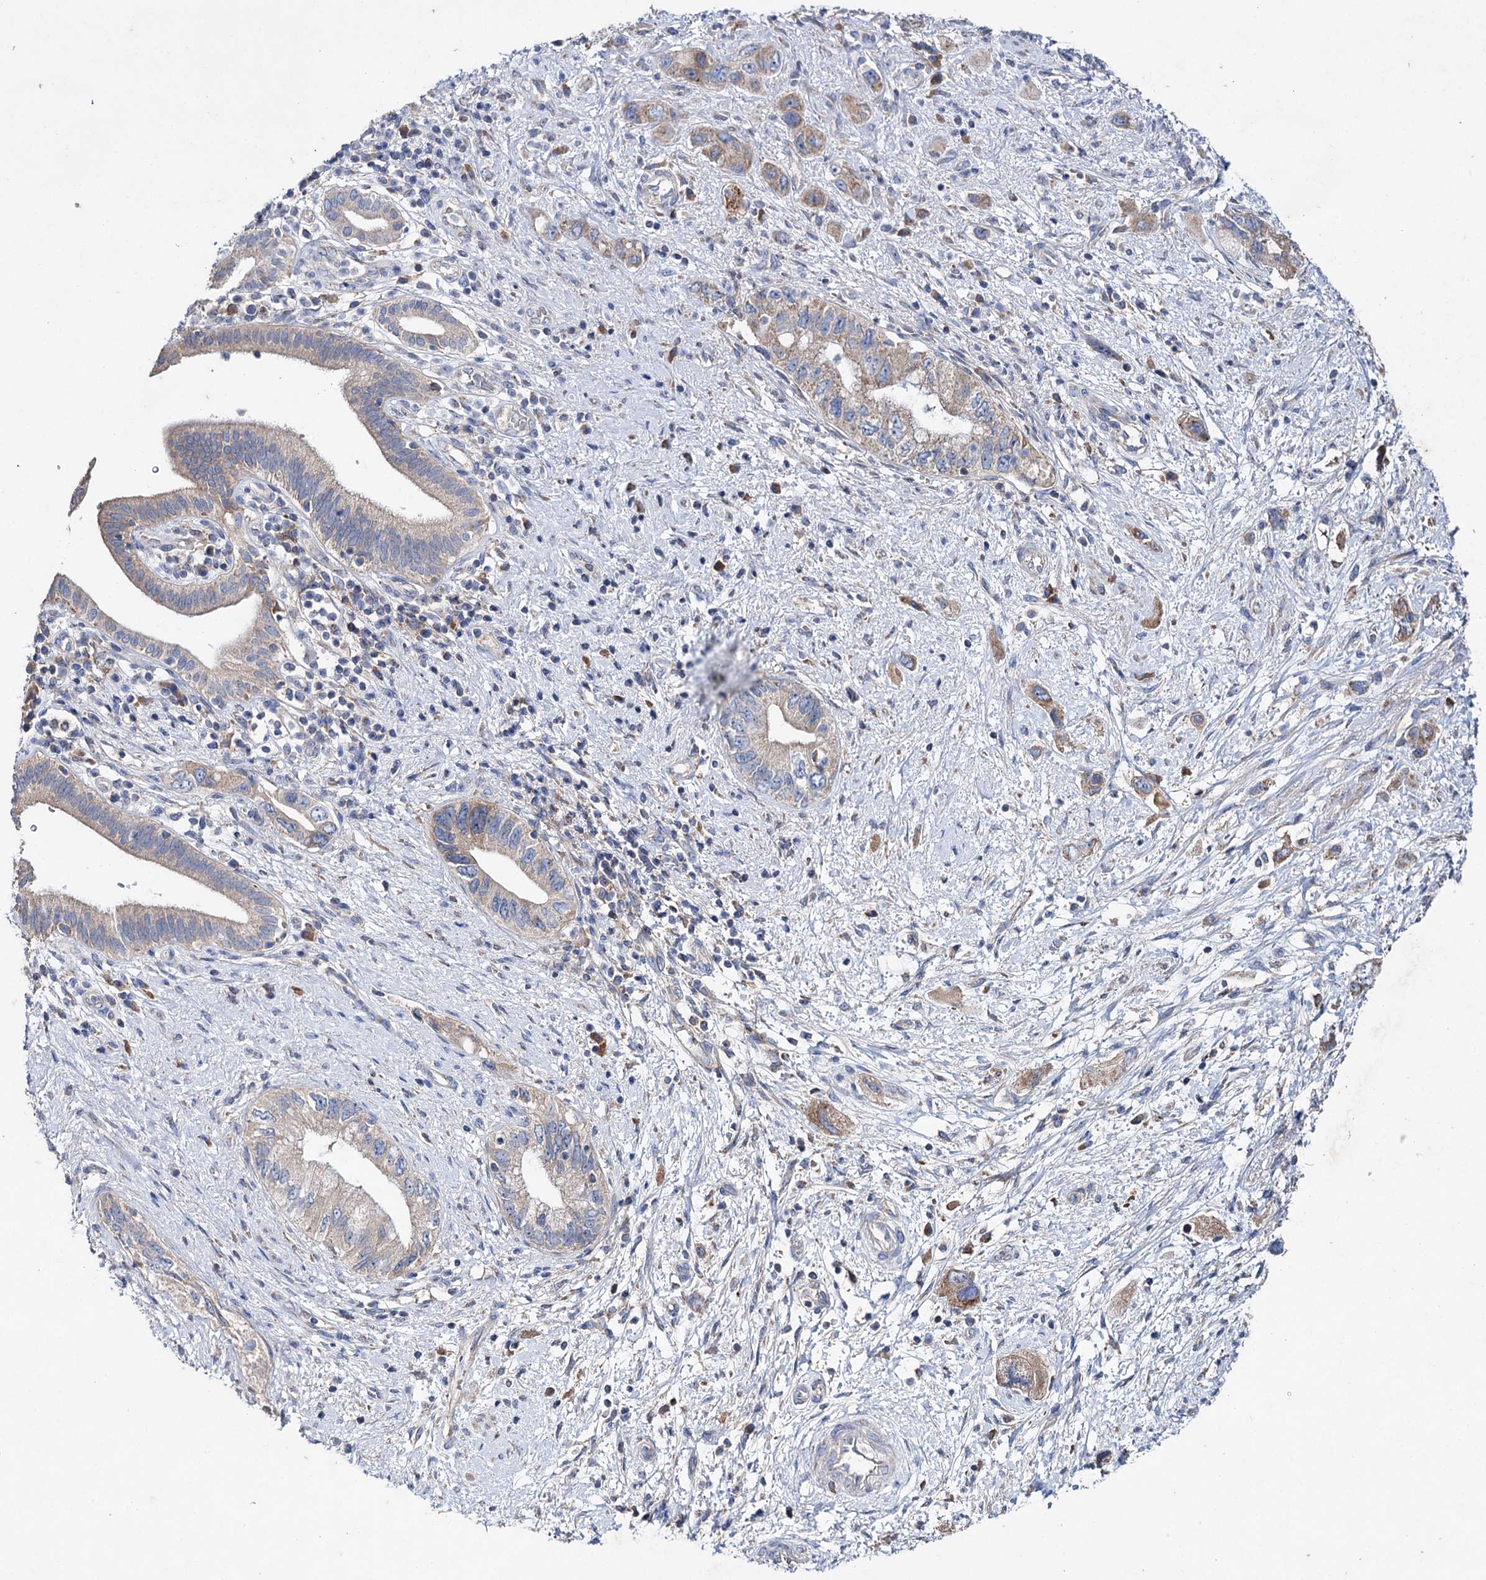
{"staining": {"intensity": "weak", "quantity": "25%-75%", "location": "cytoplasmic/membranous"}, "tissue": "pancreatic cancer", "cell_type": "Tumor cells", "image_type": "cancer", "snomed": [{"axis": "morphology", "description": "Adenocarcinoma, NOS"}, {"axis": "topography", "description": "Pancreas"}], "caption": "Immunohistochemical staining of human pancreatic adenocarcinoma displays weak cytoplasmic/membranous protein expression in approximately 25%-75% of tumor cells.", "gene": "CLPB", "patient": {"sex": "female", "age": 73}}